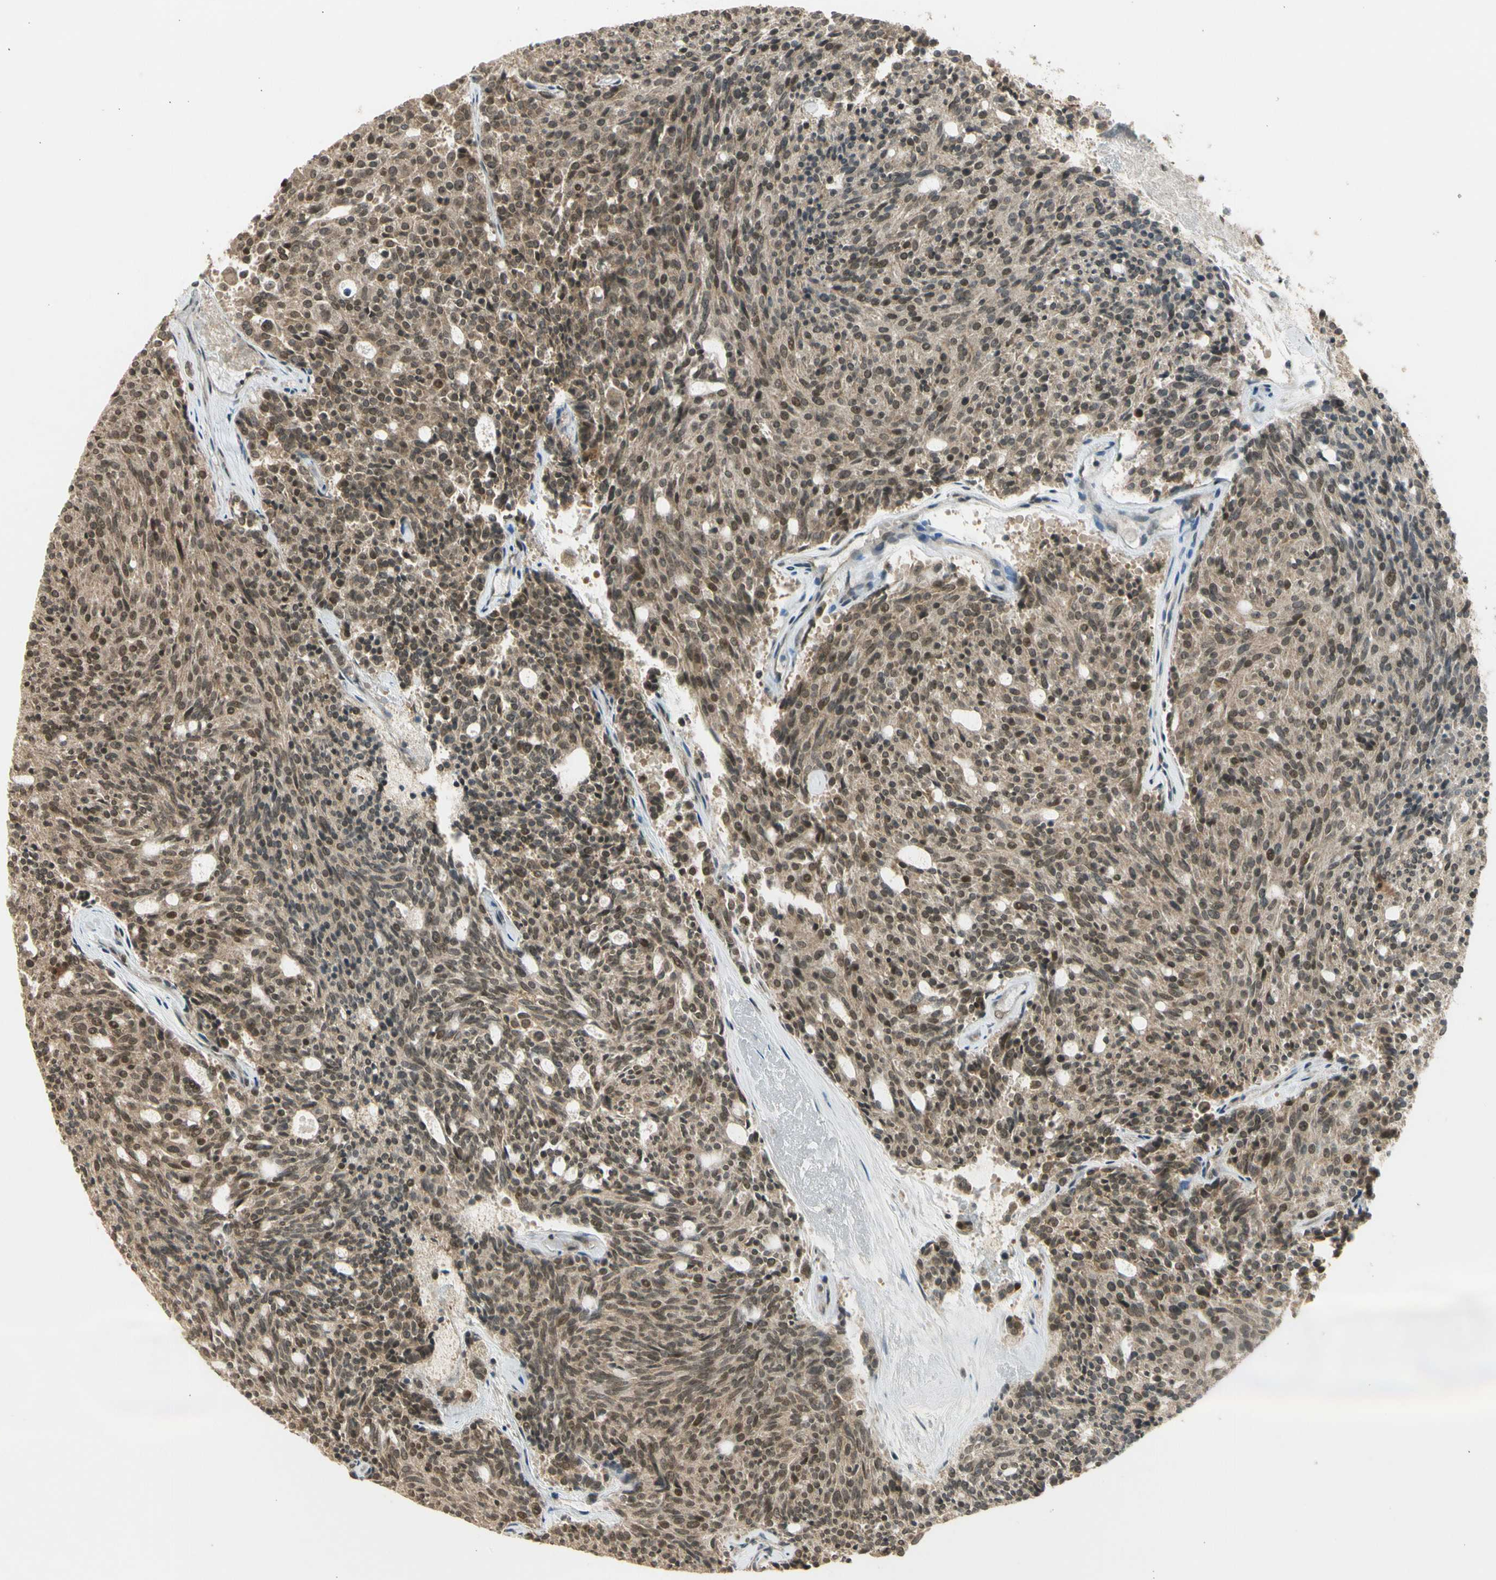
{"staining": {"intensity": "weak", "quantity": "25%-75%", "location": "cytoplasmic/membranous,nuclear"}, "tissue": "carcinoid", "cell_type": "Tumor cells", "image_type": "cancer", "snomed": [{"axis": "morphology", "description": "Carcinoid, malignant, NOS"}, {"axis": "topography", "description": "Pancreas"}], "caption": "The histopathology image displays staining of carcinoid (malignant), revealing weak cytoplasmic/membranous and nuclear protein expression (brown color) within tumor cells. The staining is performed using DAB brown chromogen to label protein expression. The nuclei are counter-stained blue using hematoxylin.", "gene": "ZNF135", "patient": {"sex": "female", "age": 54}}